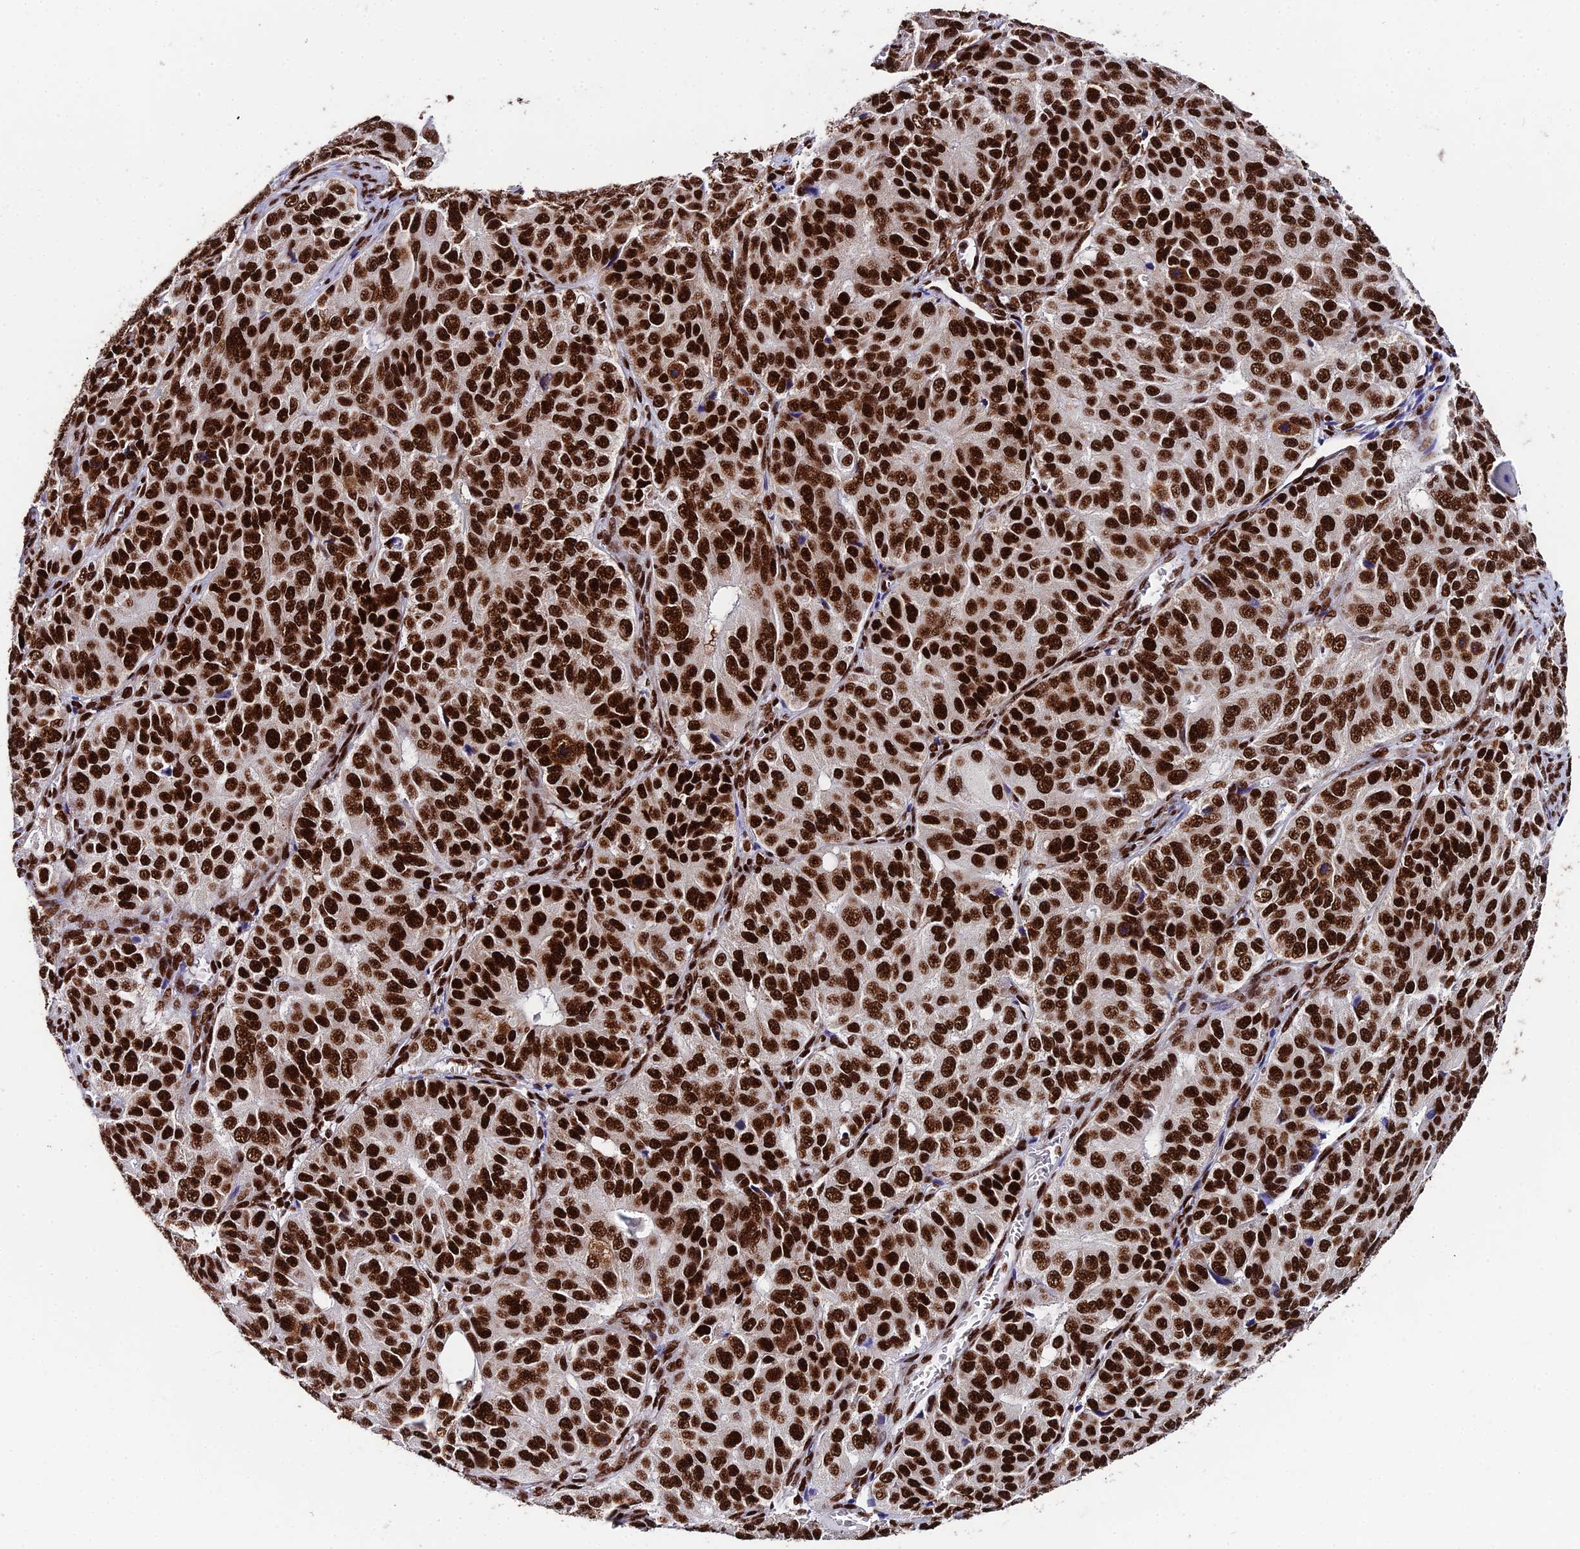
{"staining": {"intensity": "strong", "quantity": ">75%", "location": "nuclear"}, "tissue": "ovarian cancer", "cell_type": "Tumor cells", "image_type": "cancer", "snomed": [{"axis": "morphology", "description": "Carcinoma, endometroid"}, {"axis": "topography", "description": "Ovary"}], "caption": "A photomicrograph of human ovarian cancer (endometroid carcinoma) stained for a protein exhibits strong nuclear brown staining in tumor cells. Immunohistochemistry (ihc) stains the protein in brown and the nuclei are stained blue.", "gene": "HNRNPH1", "patient": {"sex": "female", "age": 51}}